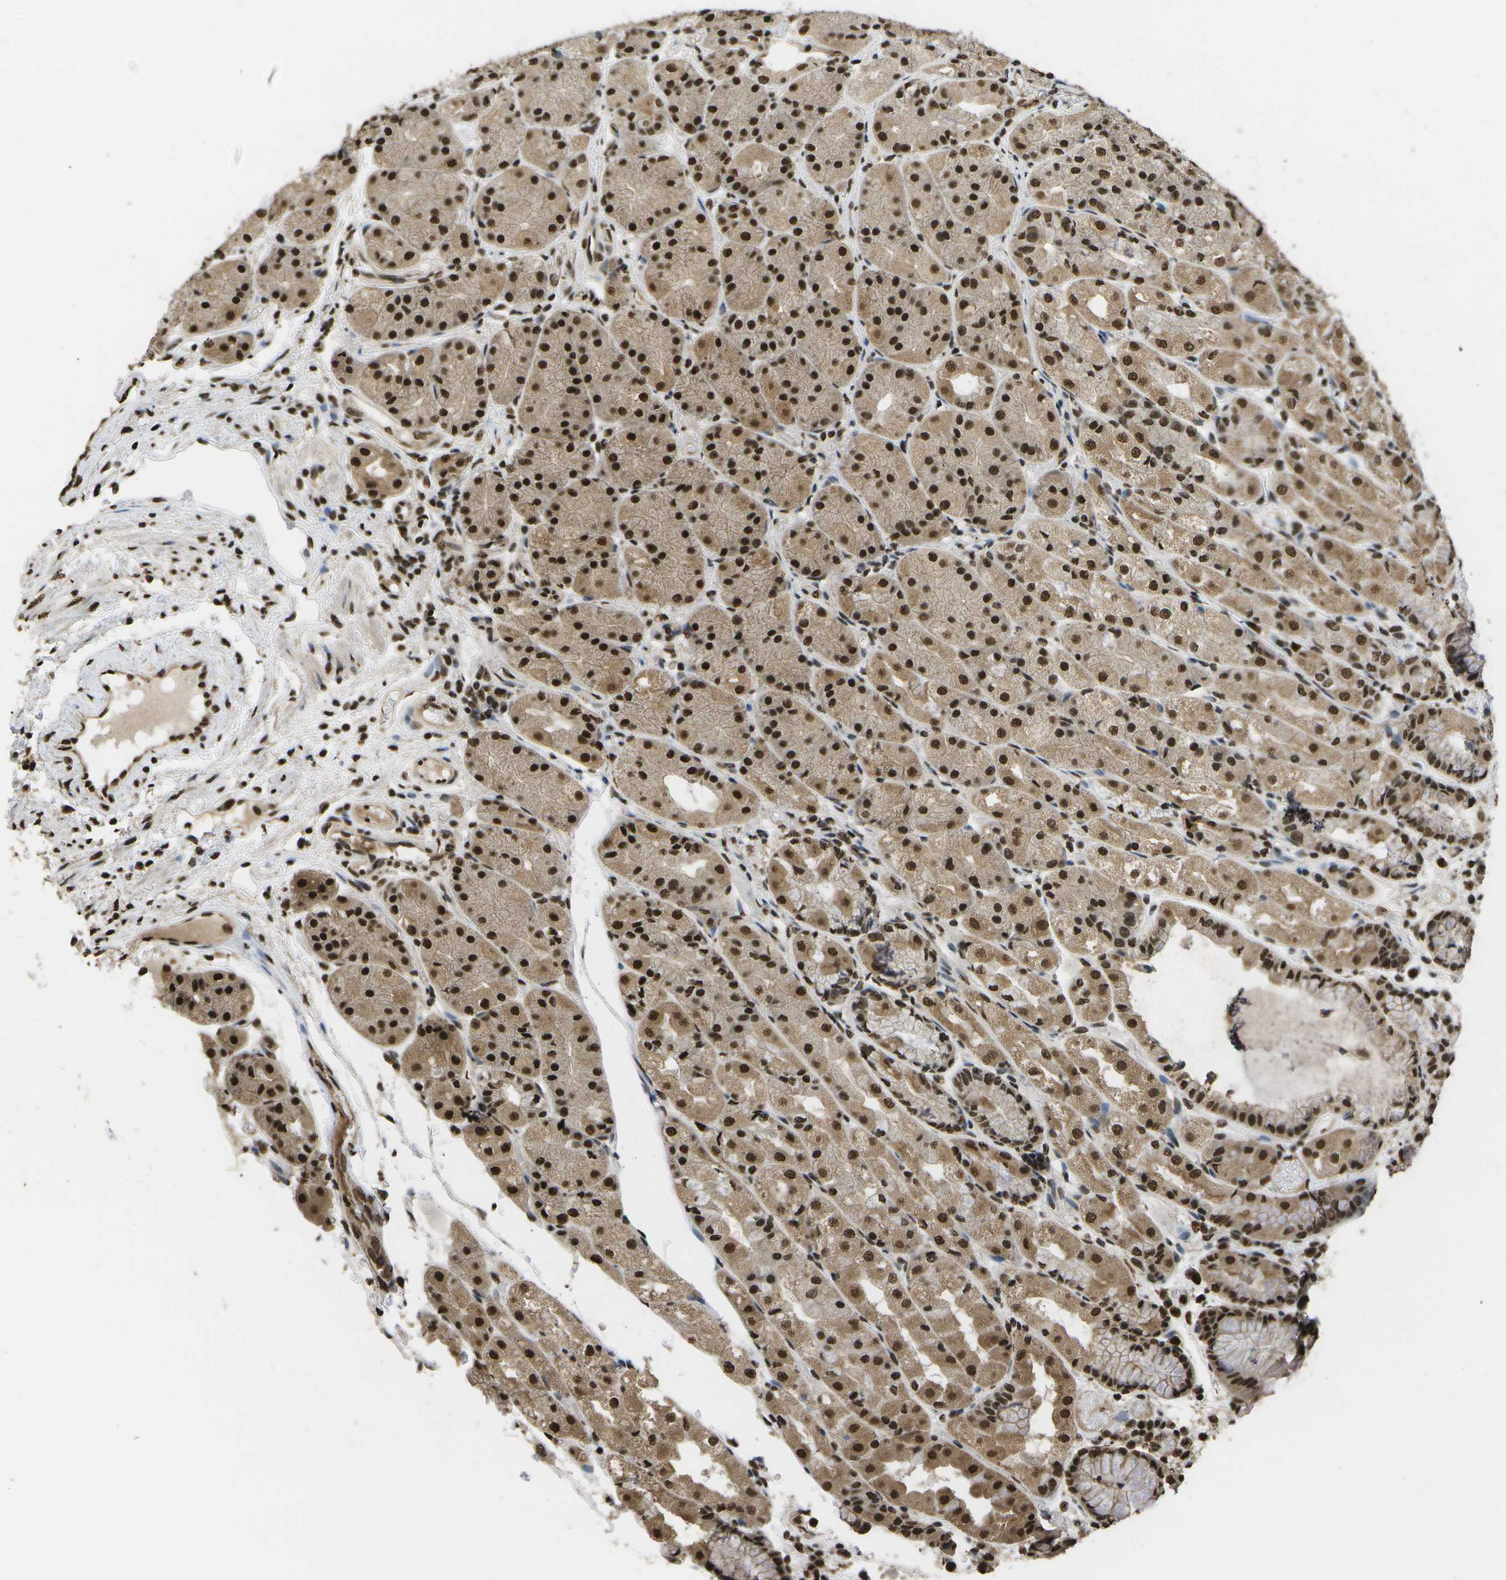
{"staining": {"intensity": "strong", "quantity": ">75%", "location": "cytoplasmic/membranous,nuclear"}, "tissue": "stomach", "cell_type": "Glandular cells", "image_type": "normal", "snomed": [{"axis": "morphology", "description": "Normal tissue, NOS"}, {"axis": "topography", "description": "Stomach, upper"}], "caption": "Immunohistochemical staining of unremarkable human stomach demonstrates strong cytoplasmic/membranous,nuclear protein positivity in approximately >75% of glandular cells. (DAB (3,3'-diaminobenzidine) IHC, brown staining for protein, blue staining for nuclei).", "gene": "SPEN", "patient": {"sex": "male", "age": 72}}